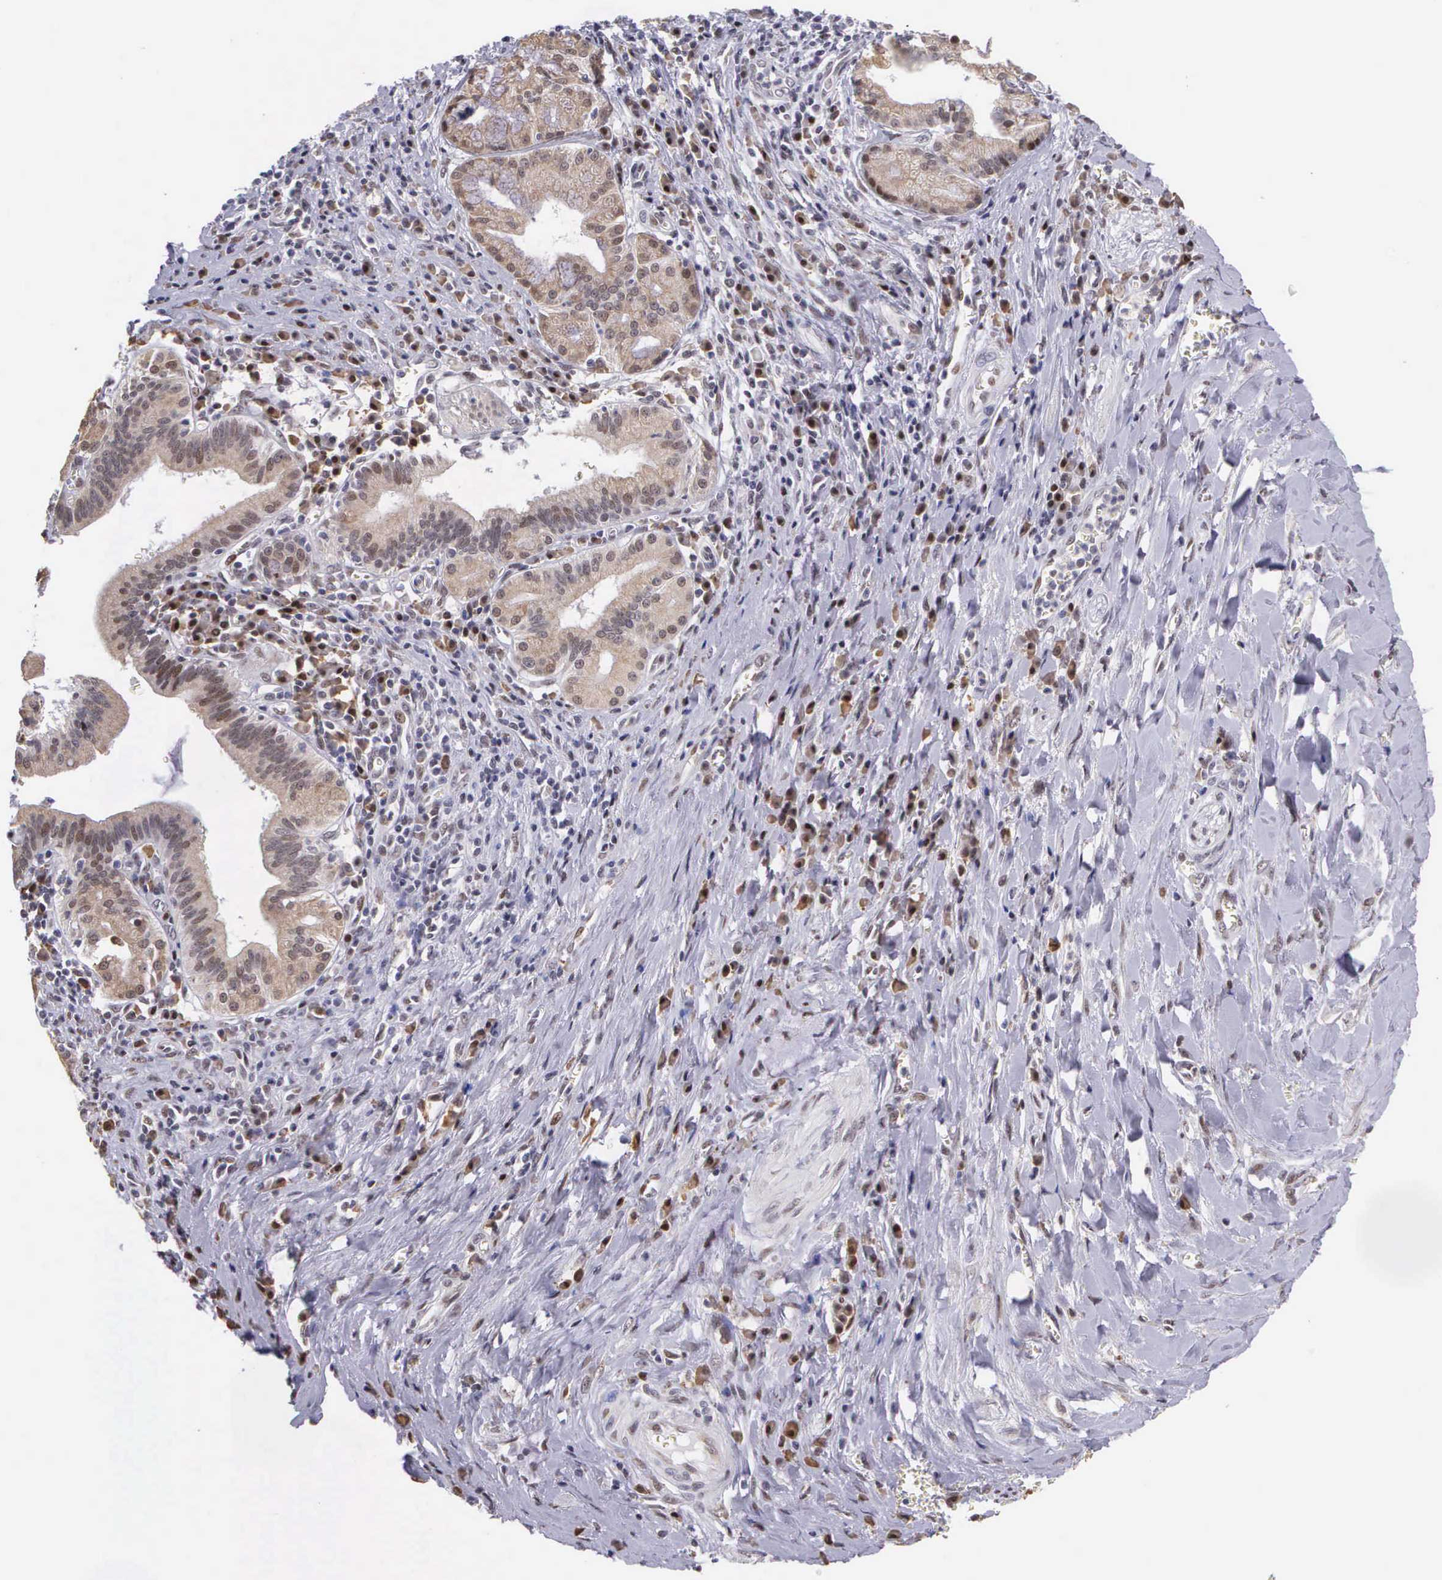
{"staining": {"intensity": "weak", "quantity": "25%-75%", "location": "cytoplasmic/membranous"}, "tissue": "pancreatic cancer", "cell_type": "Tumor cells", "image_type": "cancer", "snomed": [{"axis": "morphology", "description": "Adenocarcinoma, NOS"}, {"axis": "topography", "description": "Pancreas"}], "caption": "Pancreatic adenocarcinoma stained with DAB IHC reveals low levels of weak cytoplasmic/membranous positivity in approximately 25%-75% of tumor cells.", "gene": "SLC25A21", "patient": {"sex": "male", "age": 69}}